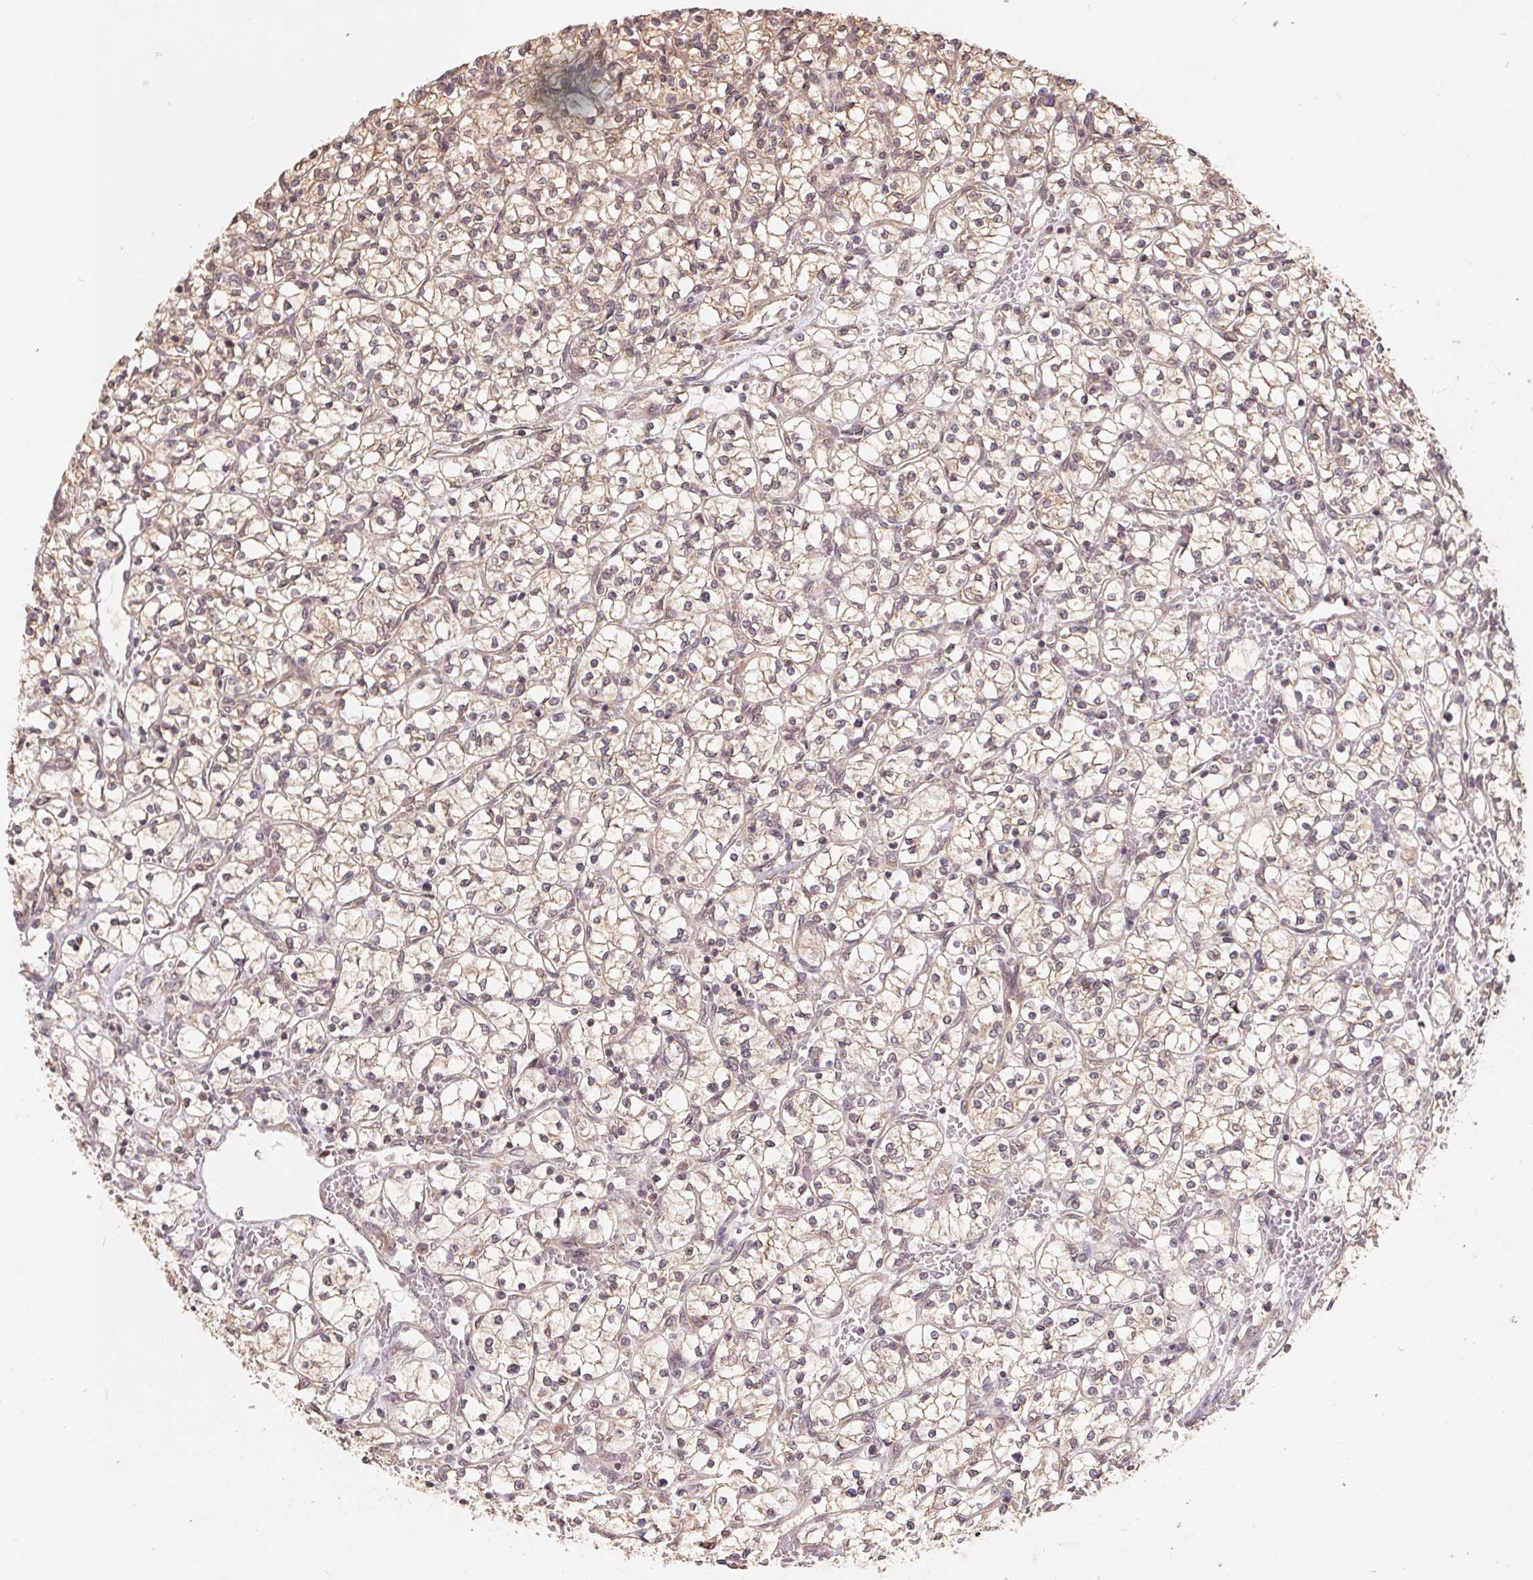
{"staining": {"intensity": "weak", "quantity": "25%-75%", "location": "cytoplasmic/membranous"}, "tissue": "renal cancer", "cell_type": "Tumor cells", "image_type": "cancer", "snomed": [{"axis": "morphology", "description": "Adenocarcinoma, NOS"}, {"axis": "topography", "description": "Kidney"}], "caption": "IHC (DAB) staining of human renal adenocarcinoma displays weak cytoplasmic/membranous protein expression in about 25%-75% of tumor cells. Nuclei are stained in blue.", "gene": "CDIPT", "patient": {"sex": "female", "age": 64}}